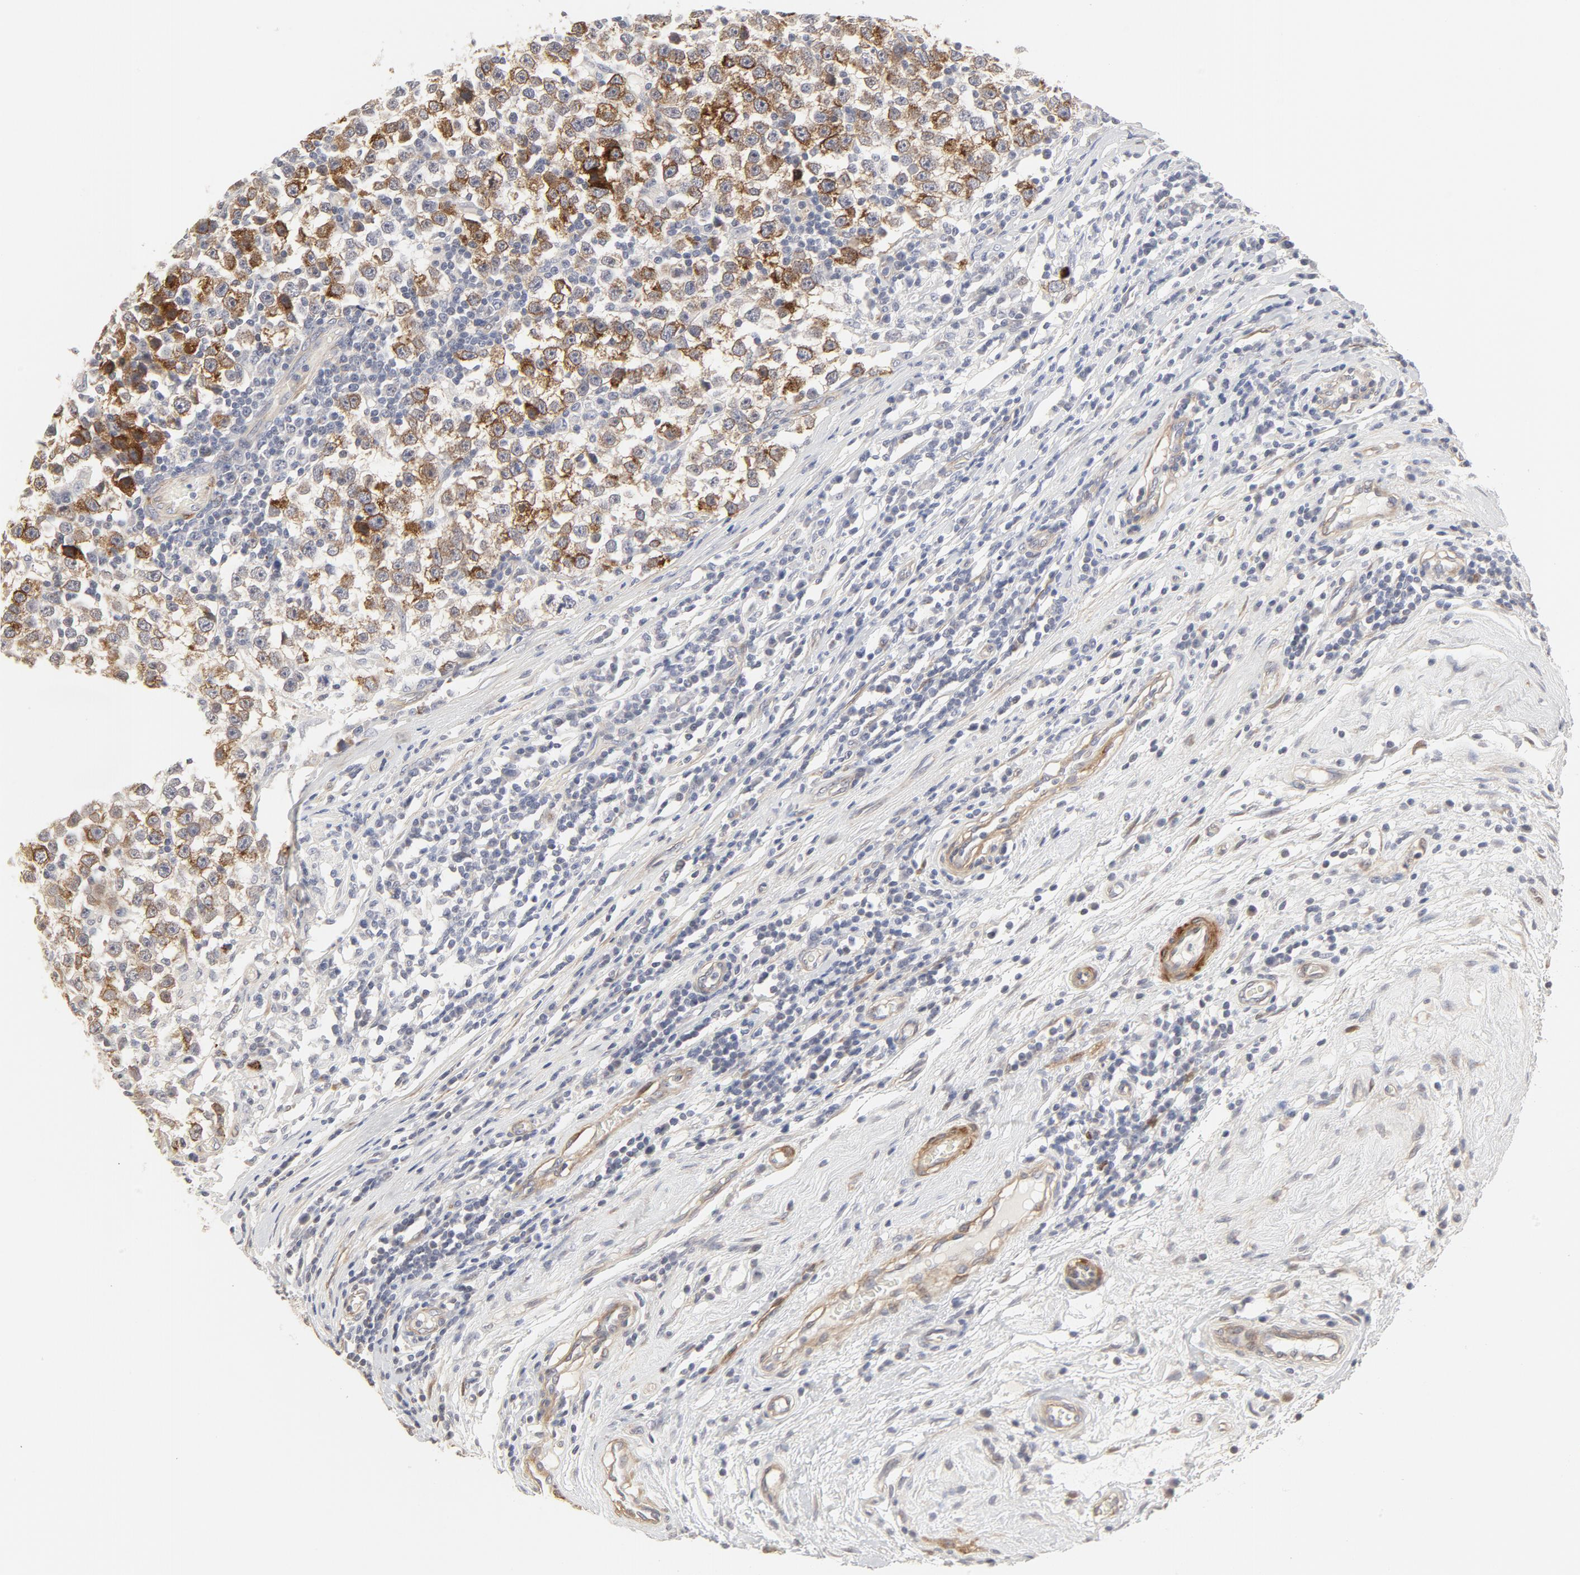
{"staining": {"intensity": "strong", "quantity": "25%-75%", "location": "cytoplasmic/membranous"}, "tissue": "testis cancer", "cell_type": "Tumor cells", "image_type": "cancer", "snomed": [{"axis": "morphology", "description": "Seminoma, NOS"}, {"axis": "topography", "description": "Testis"}], "caption": "Testis seminoma was stained to show a protein in brown. There is high levels of strong cytoplasmic/membranous expression in about 25%-75% of tumor cells.", "gene": "MAGED4", "patient": {"sex": "male", "age": 43}}